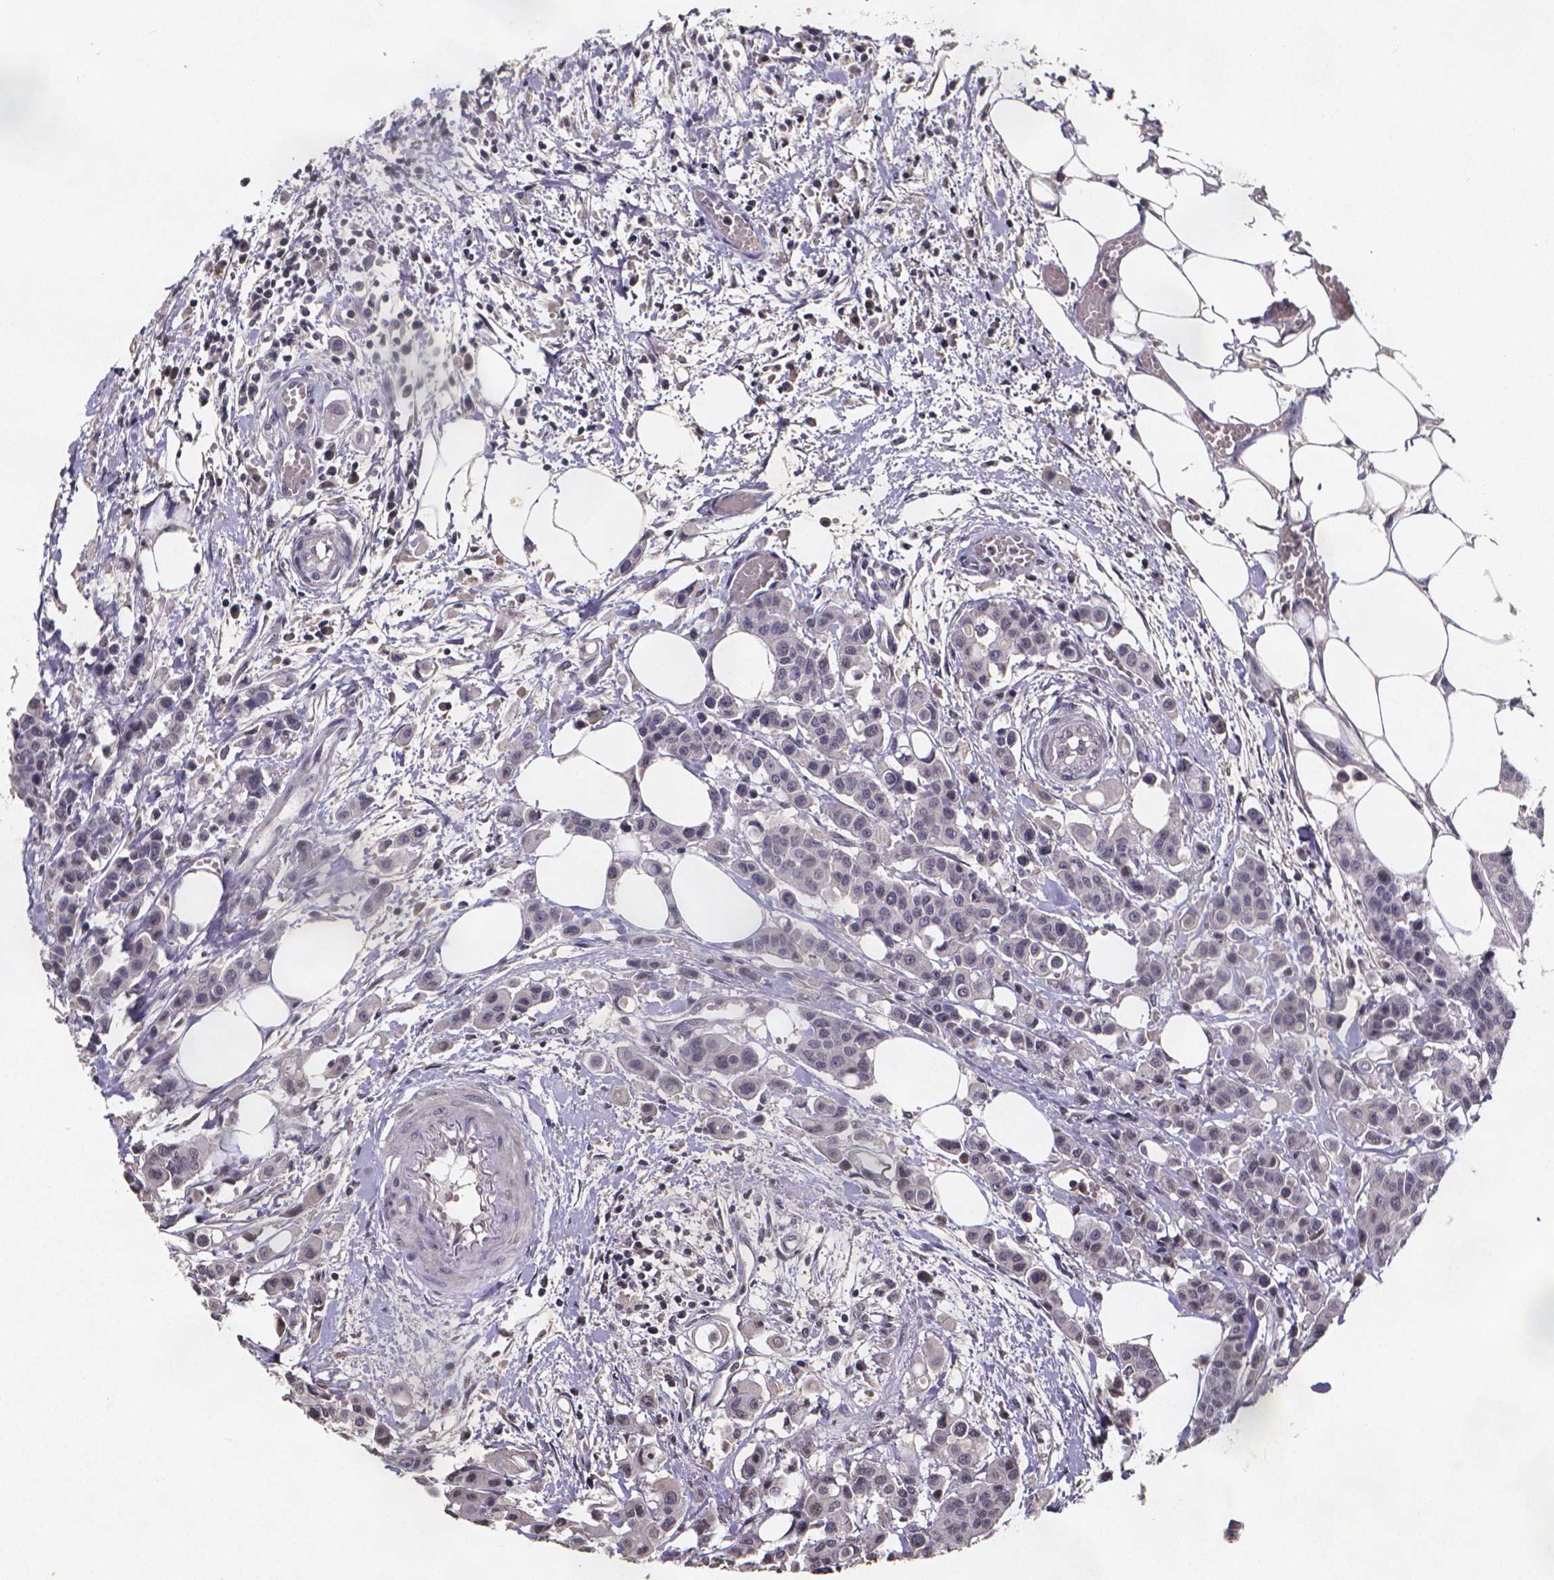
{"staining": {"intensity": "weak", "quantity": "<25%", "location": "nuclear"}, "tissue": "carcinoid", "cell_type": "Tumor cells", "image_type": "cancer", "snomed": [{"axis": "morphology", "description": "Carcinoid, malignant, NOS"}, {"axis": "topography", "description": "Colon"}], "caption": "DAB (3,3'-diaminobenzidine) immunohistochemical staining of carcinoid reveals no significant staining in tumor cells. (DAB (3,3'-diaminobenzidine) IHC visualized using brightfield microscopy, high magnification).", "gene": "TP73", "patient": {"sex": "male", "age": 81}}